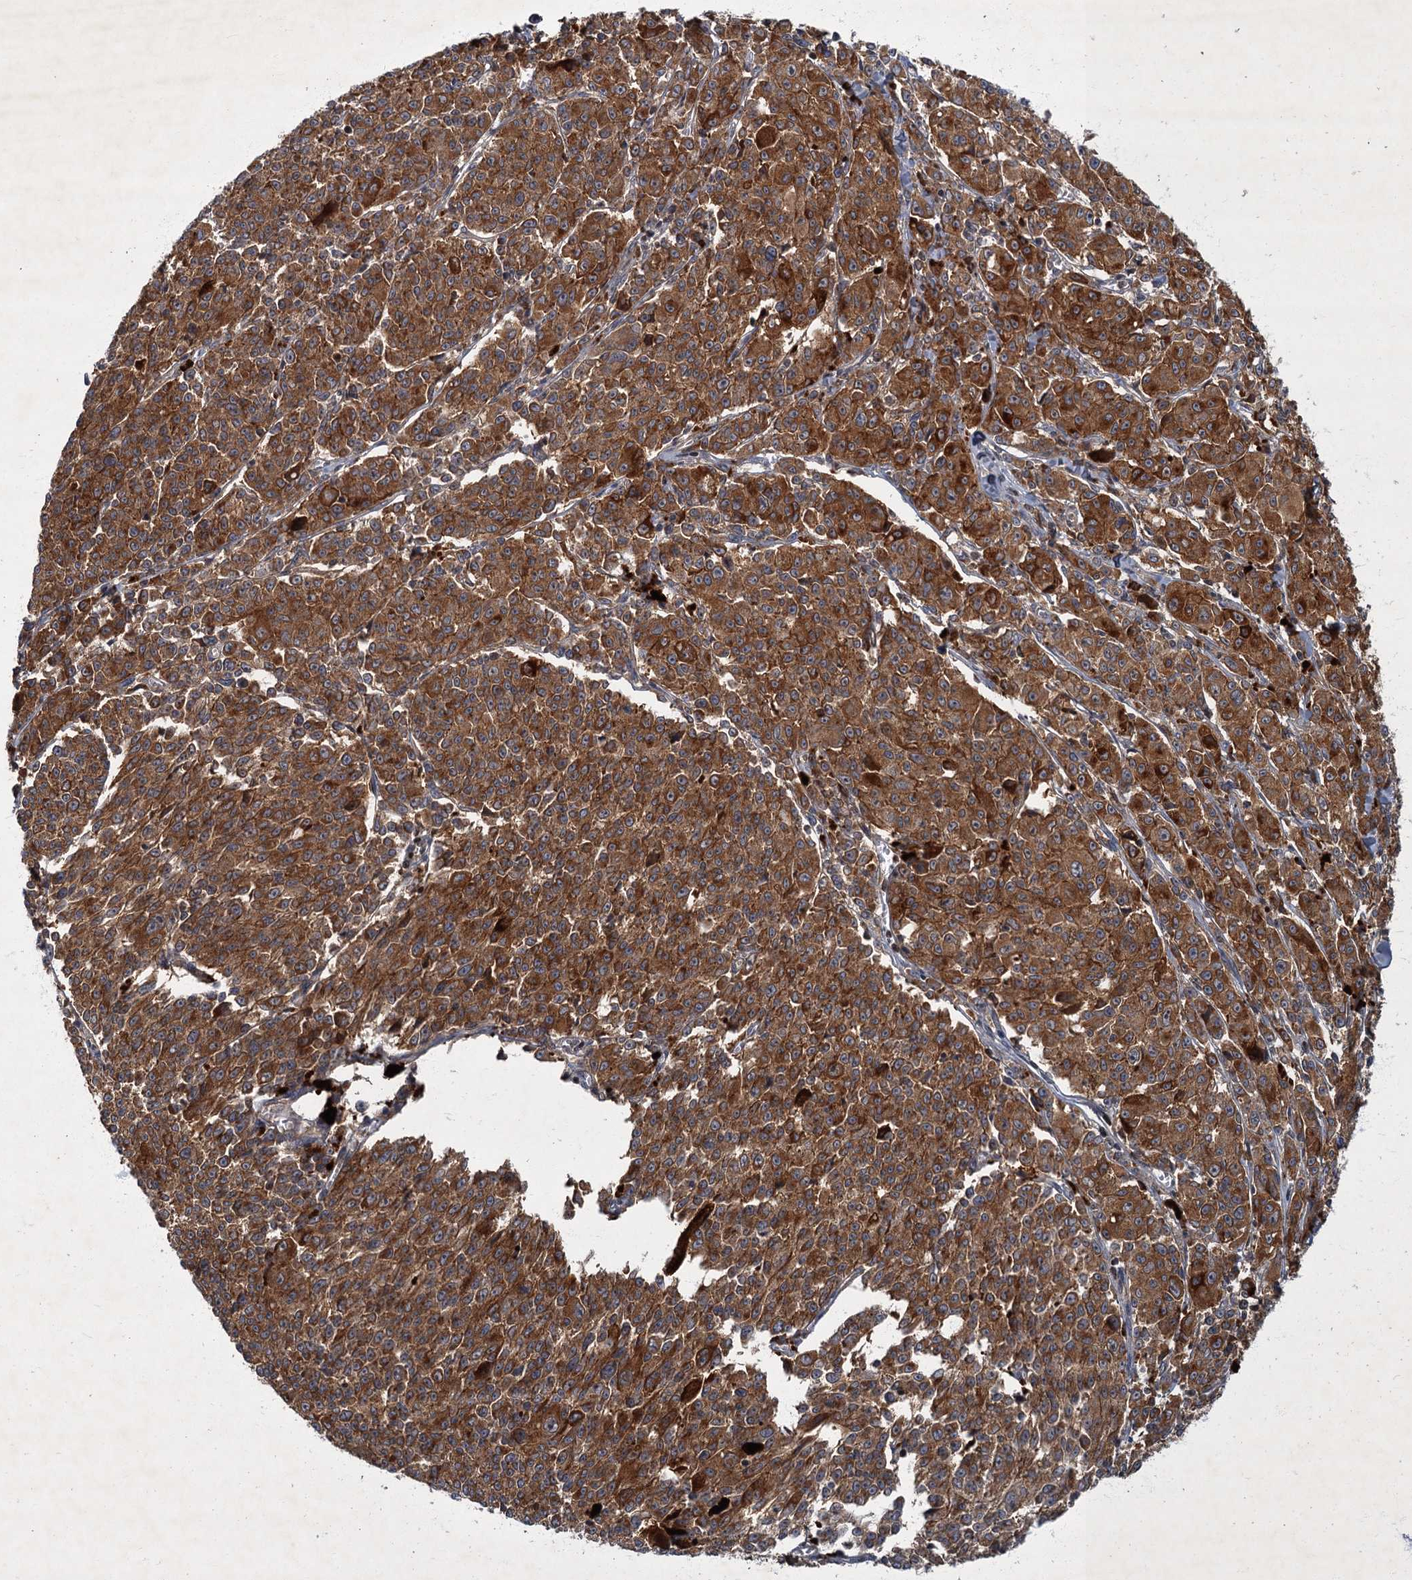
{"staining": {"intensity": "strong", "quantity": ">75%", "location": "cytoplasmic/membranous"}, "tissue": "melanoma", "cell_type": "Tumor cells", "image_type": "cancer", "snomed": [{"axis": "morphology", "description": "Malignant melanoma, NOS"}, {"axis": "topography", "description": "Skin"}], "caption": "Melanoma stained for a protein exhibits strong cytoplasmic/membranous positivity in tumor cells. Ihc stains the protein of interest in brown and the nuclei are stained blue.", "gene": "SLC11A2", "patient": {"sex": "female", "age": 52}}